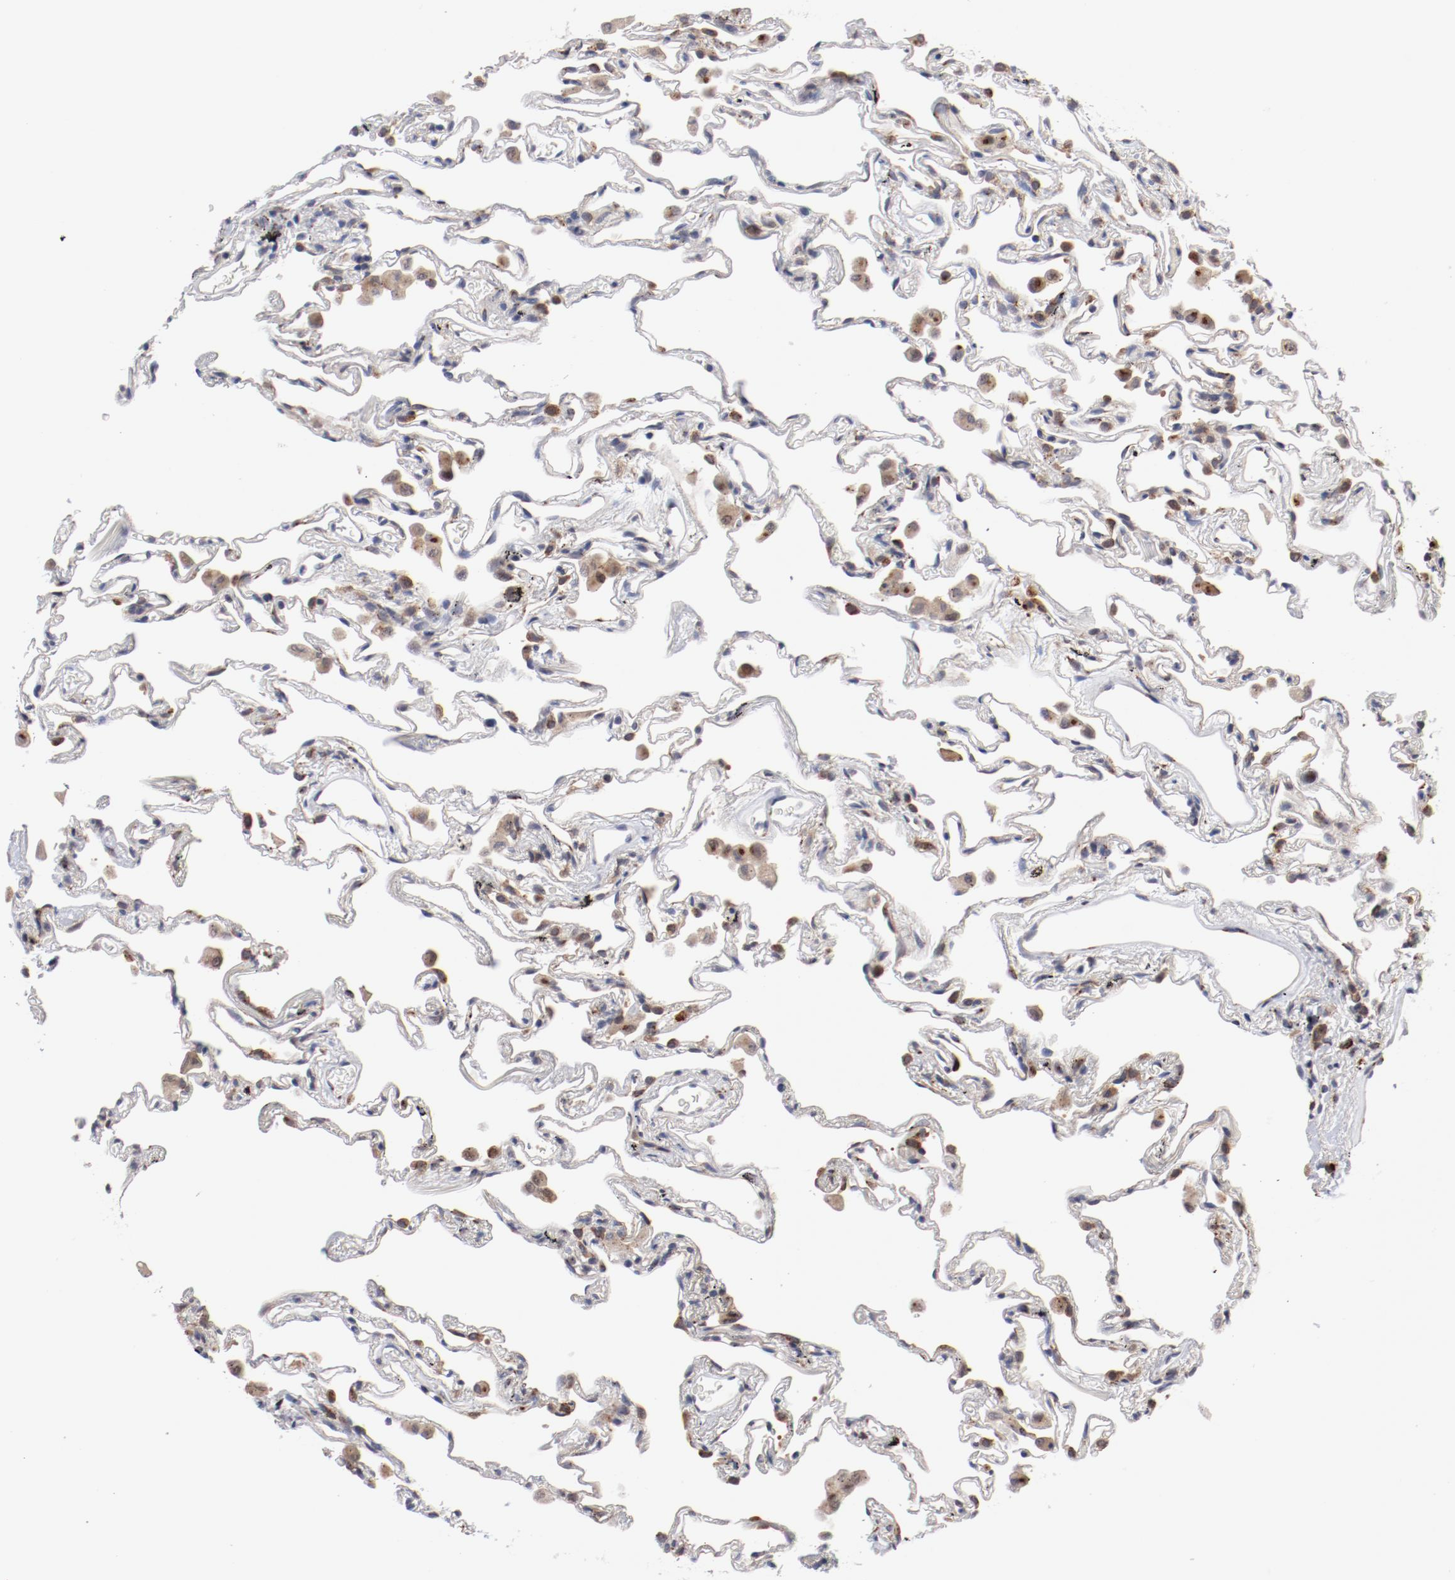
{"staining": {"intensity": "weak", "quantity": "<25%", "location": "cytoplasmic/membranous"}, "tissue": "lung", "cell_type": "Alveolar cells", "image_type": "normal", "snomed": [{"axis": "morphology", "description": "Normal tissue, NOS"}, {"axis": "morphology", "description": "Inflammation, NOS"}, {"axis": "topography", "description": "Lung"}], "caption": "The histopathology image shows no staining of alveolar cells in unremarkable lung. (Stains: DAB immunohistochemistry (IHC) with hematoxylin counter stain, Microscopy: brightfield microscopy at high magnification).", "gene": "RPL12", "patient": {"sex": "male", "age": 69}}